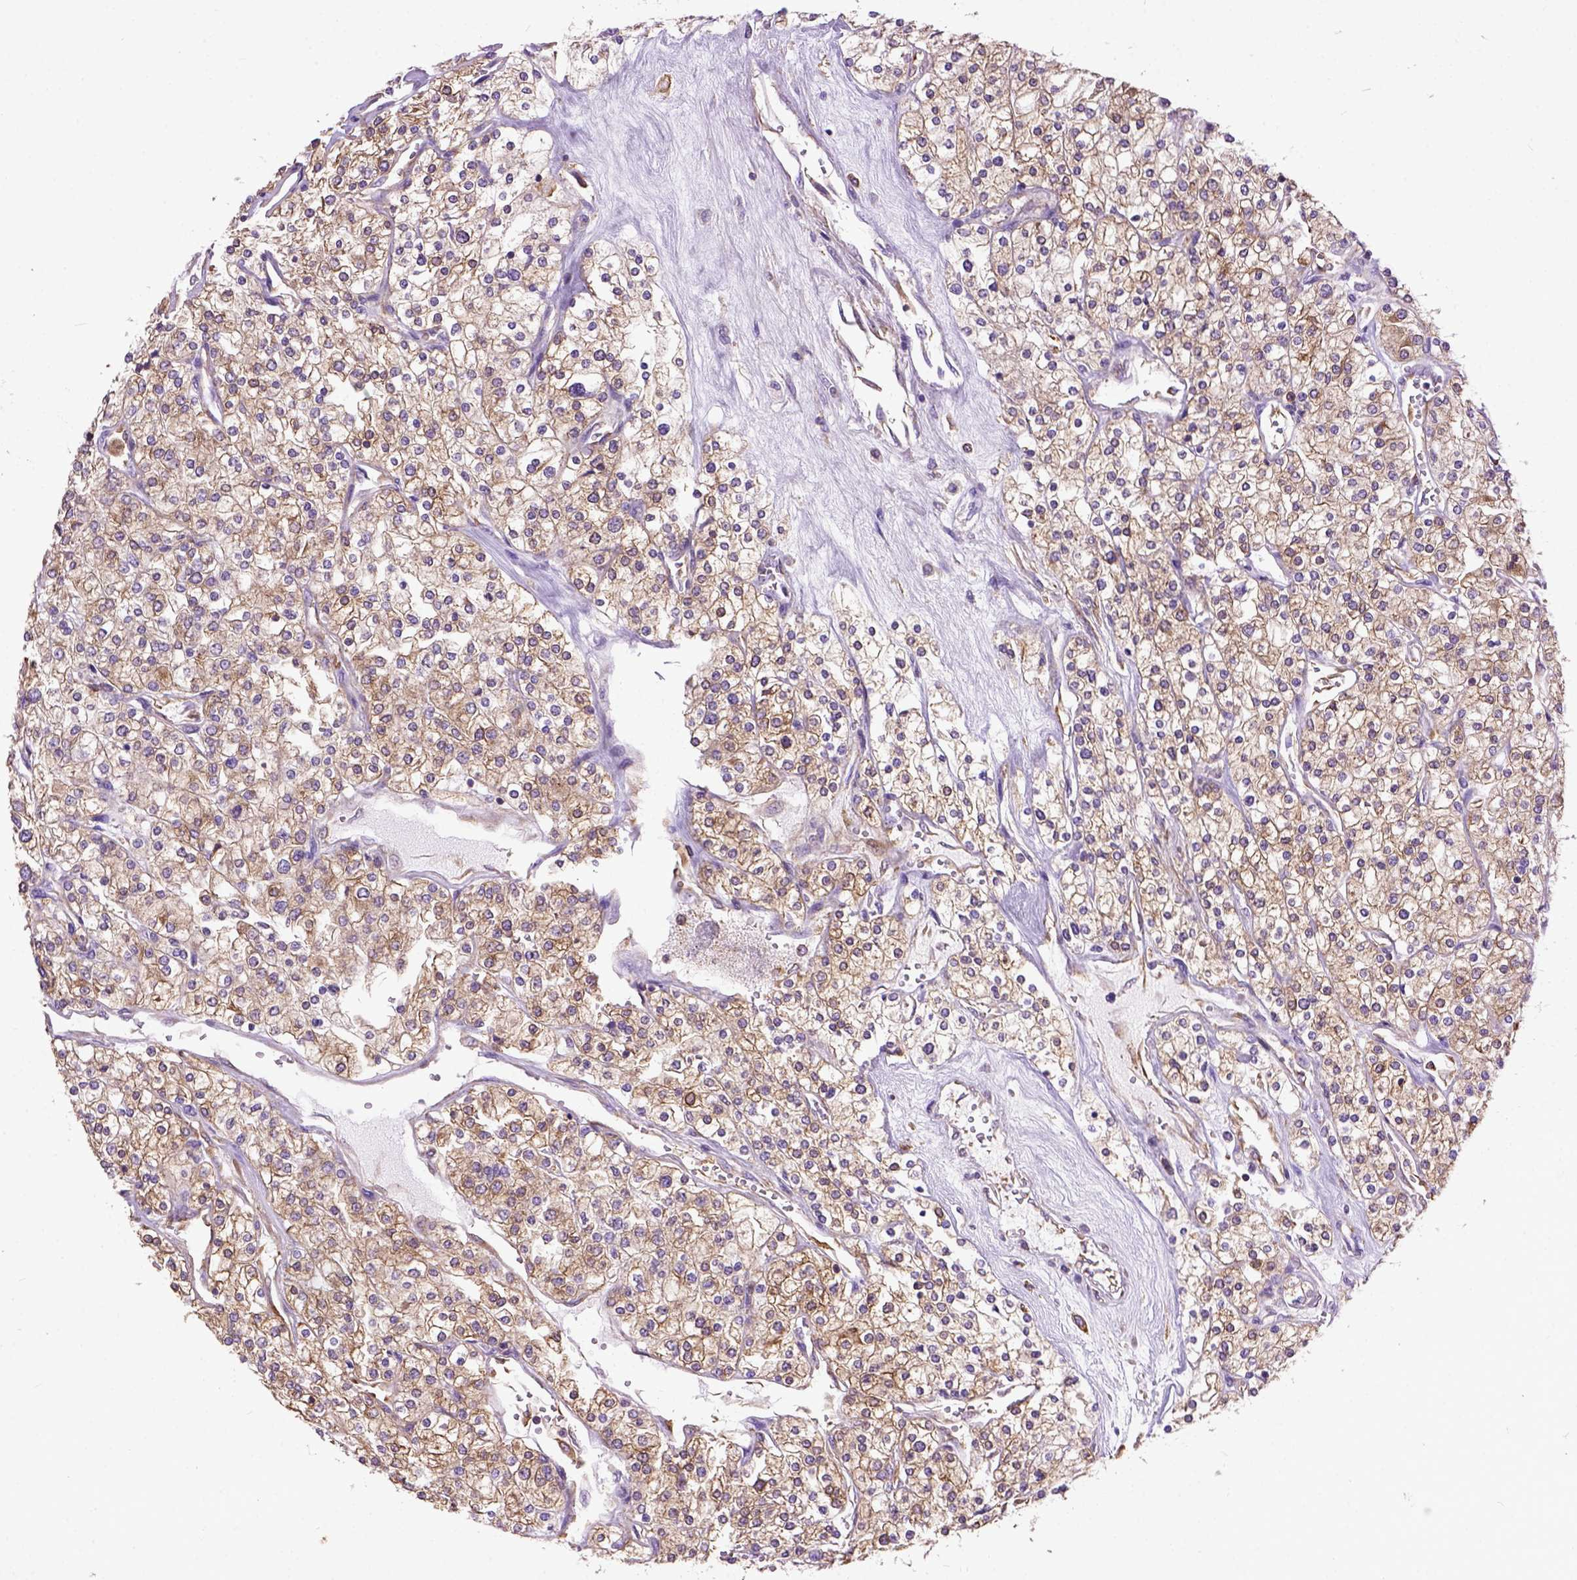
{"staining": {"intensity": "weak", "quantity": ">75%", "location": "cytoplasmic/membranous"}, "tissue": "renal cancer", "cell_type": "Tumor cells", "image_type": "cancer", "snomed": [{"axis": "morphology", "description": "Adenocarcinoma, NOS"}, {"axis": "topography", "description": "Kidney"}], "caption": "Immunohistochemical staining of human adenocarcinoma (renal) demonstrates low levels of weak cytoplasmic/membranous positivity in about >75% of tumor cells.", "gene": "MVP", "patient": {"sex": "male", "age": 80}}